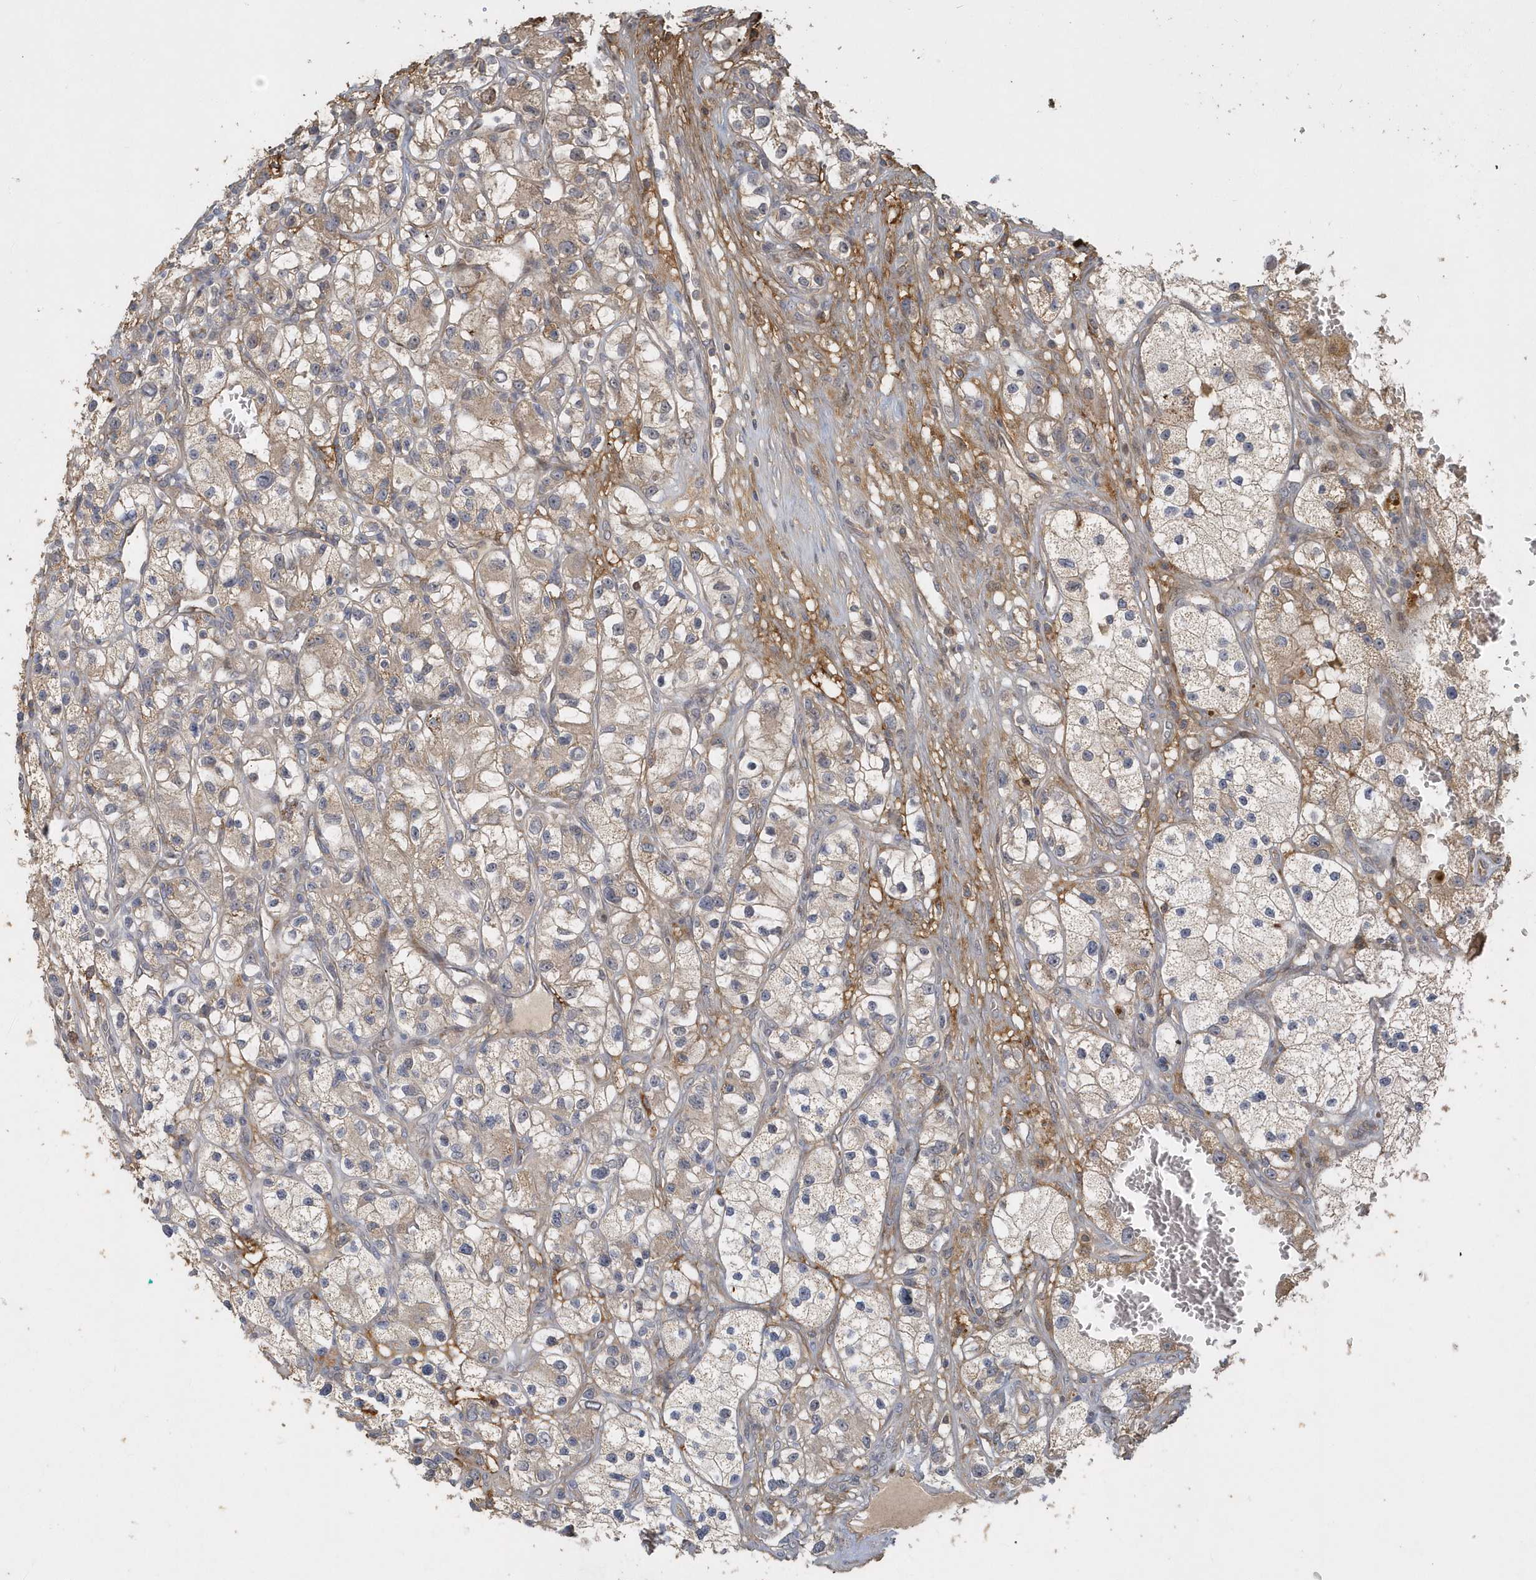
{"staining": {"intensity": "weak", "quantity": ">75%", "location": "cytoplasmic/membranous"}, "tissue": "renal cancer", "cell_type": "Tumor cells", "image_type": "cancer", "snomed": [{"axis": "morphology", "description": "Adenocarcinoma, NOS"}, {"axis": "topography", "description": "Kidney"}], "caption": "A high-resolution micrograph shows immunohistochemistry (IHC) staining of adenocarcinoma (renal), which exhibits weak cytoplasmic/membranous expression in approximately >75% of tumor cells.", "gene": "TRAIP", "patient": {"sex": "female", "age": 57}}